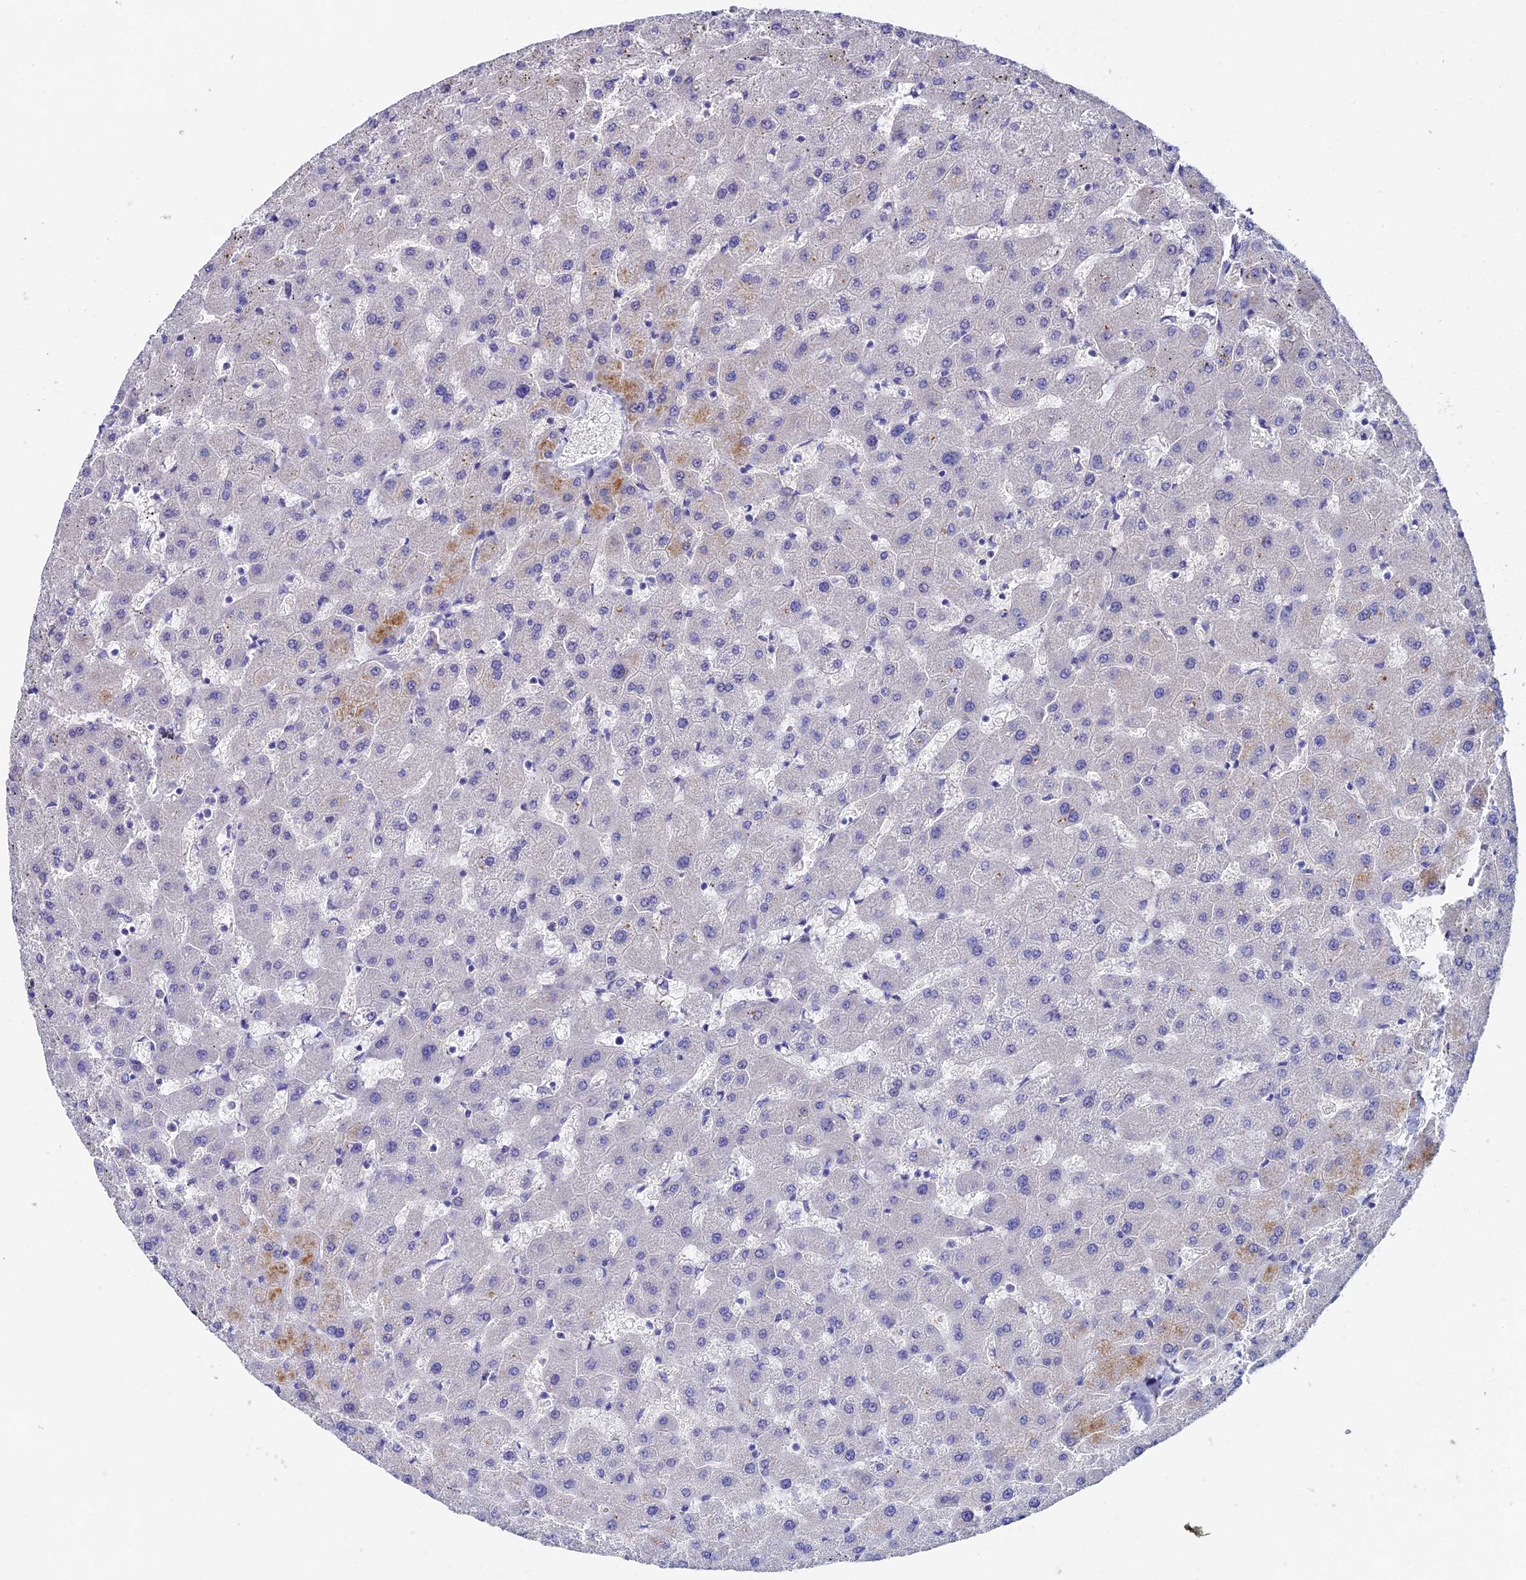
{"staining": {"intensity": "negative", "quantity": "none", "location": "none"}, "tissue": "liver", "cell_type": "Cholangiocytes", "image_type": "normal", "snomed": [{"axis": "morphology", "description": "Normal tissue, NOS"}, {"axis": "topography", "description": "Liver"}], "caption": "A micrograph of human liver is negative for staining in cholangiocytes.", "gene": "TRIM24", "patient": {"sex": "female", "age": 63}}